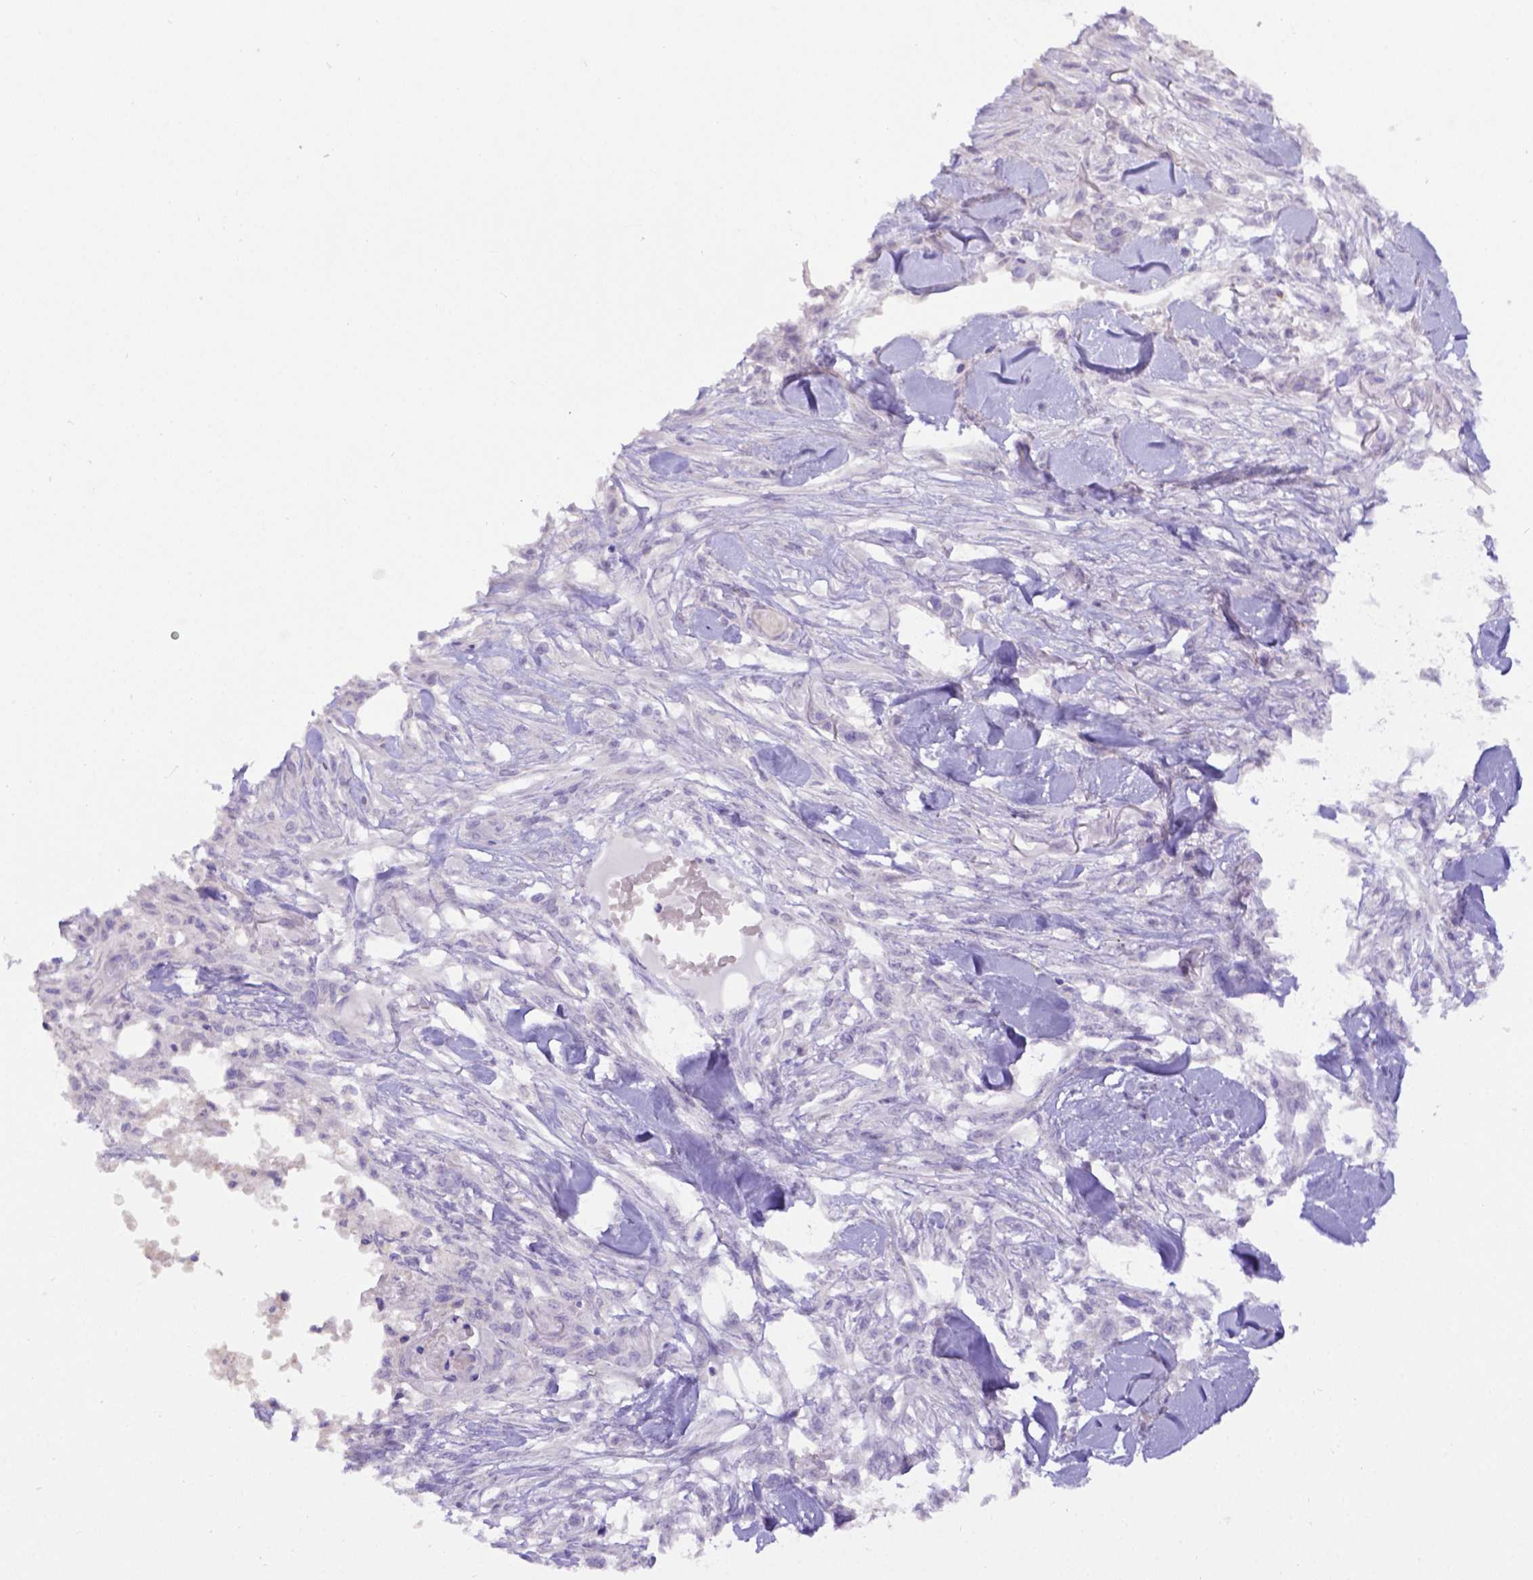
{"staining": {"intensity": "negative", "quantity": "none", "location": "none"}, "tissue": "skin cancer", "cell_type": "Tumor cells", "image_type": "cancer", "snomed": [{"axis": "morphology", "description": "Squamous cell carcinoma, NOS"}, {"axis": "topography", "description": "Skin"}], "caption": "Protein analysis of skin squamous cell carcinoma shows no significant staining in tumor cells. (Immunohistochemistry (ihc), brightfield microscopy, high magnification).", "gene": "B3GAT1", "patient": {"sex": "male", "age": 79}}